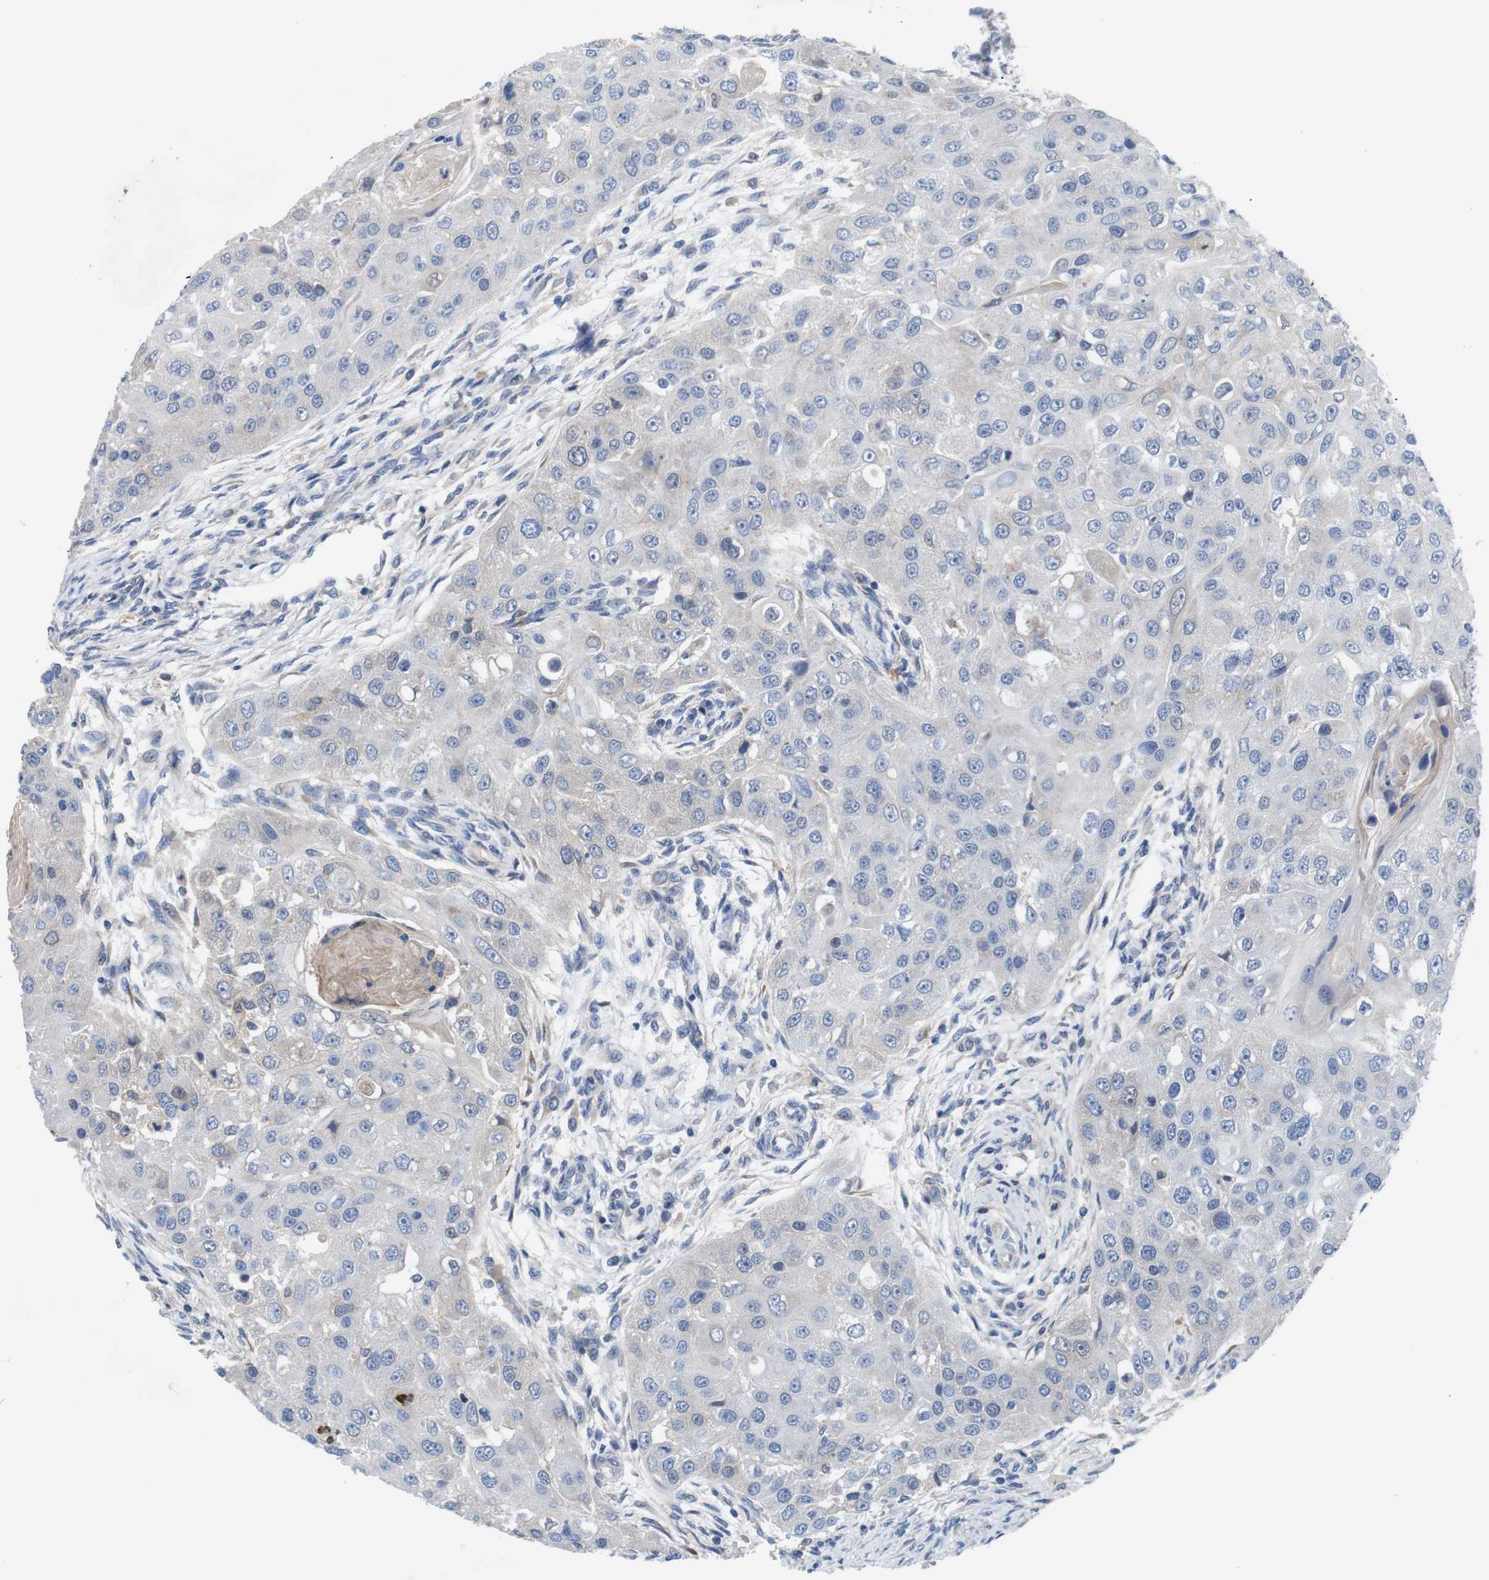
{"staining": {"intensity": "negative", "quantity": "none", "location": "none"}, "tissue": "head and neck cancer", "cell_type": "Tumor cells", "image_type": "cancer", "snomed": [{"axis": "morphology", "description": "Normal tissue, NOS"}, {"axis": "morphology", "description": "Squamous cell carcinoma, NOS"}, {"axis": "topography", "description": "Skeletal muscle"}, {"axis": "topography", "description": "Head-Neck"}], "caption": "Head and neck cancer stained for a protein using immunohistochemistry displays no positivity tumor cells.", "gene": "C1RL", "patient": {"sex": "male", "age": 51}}